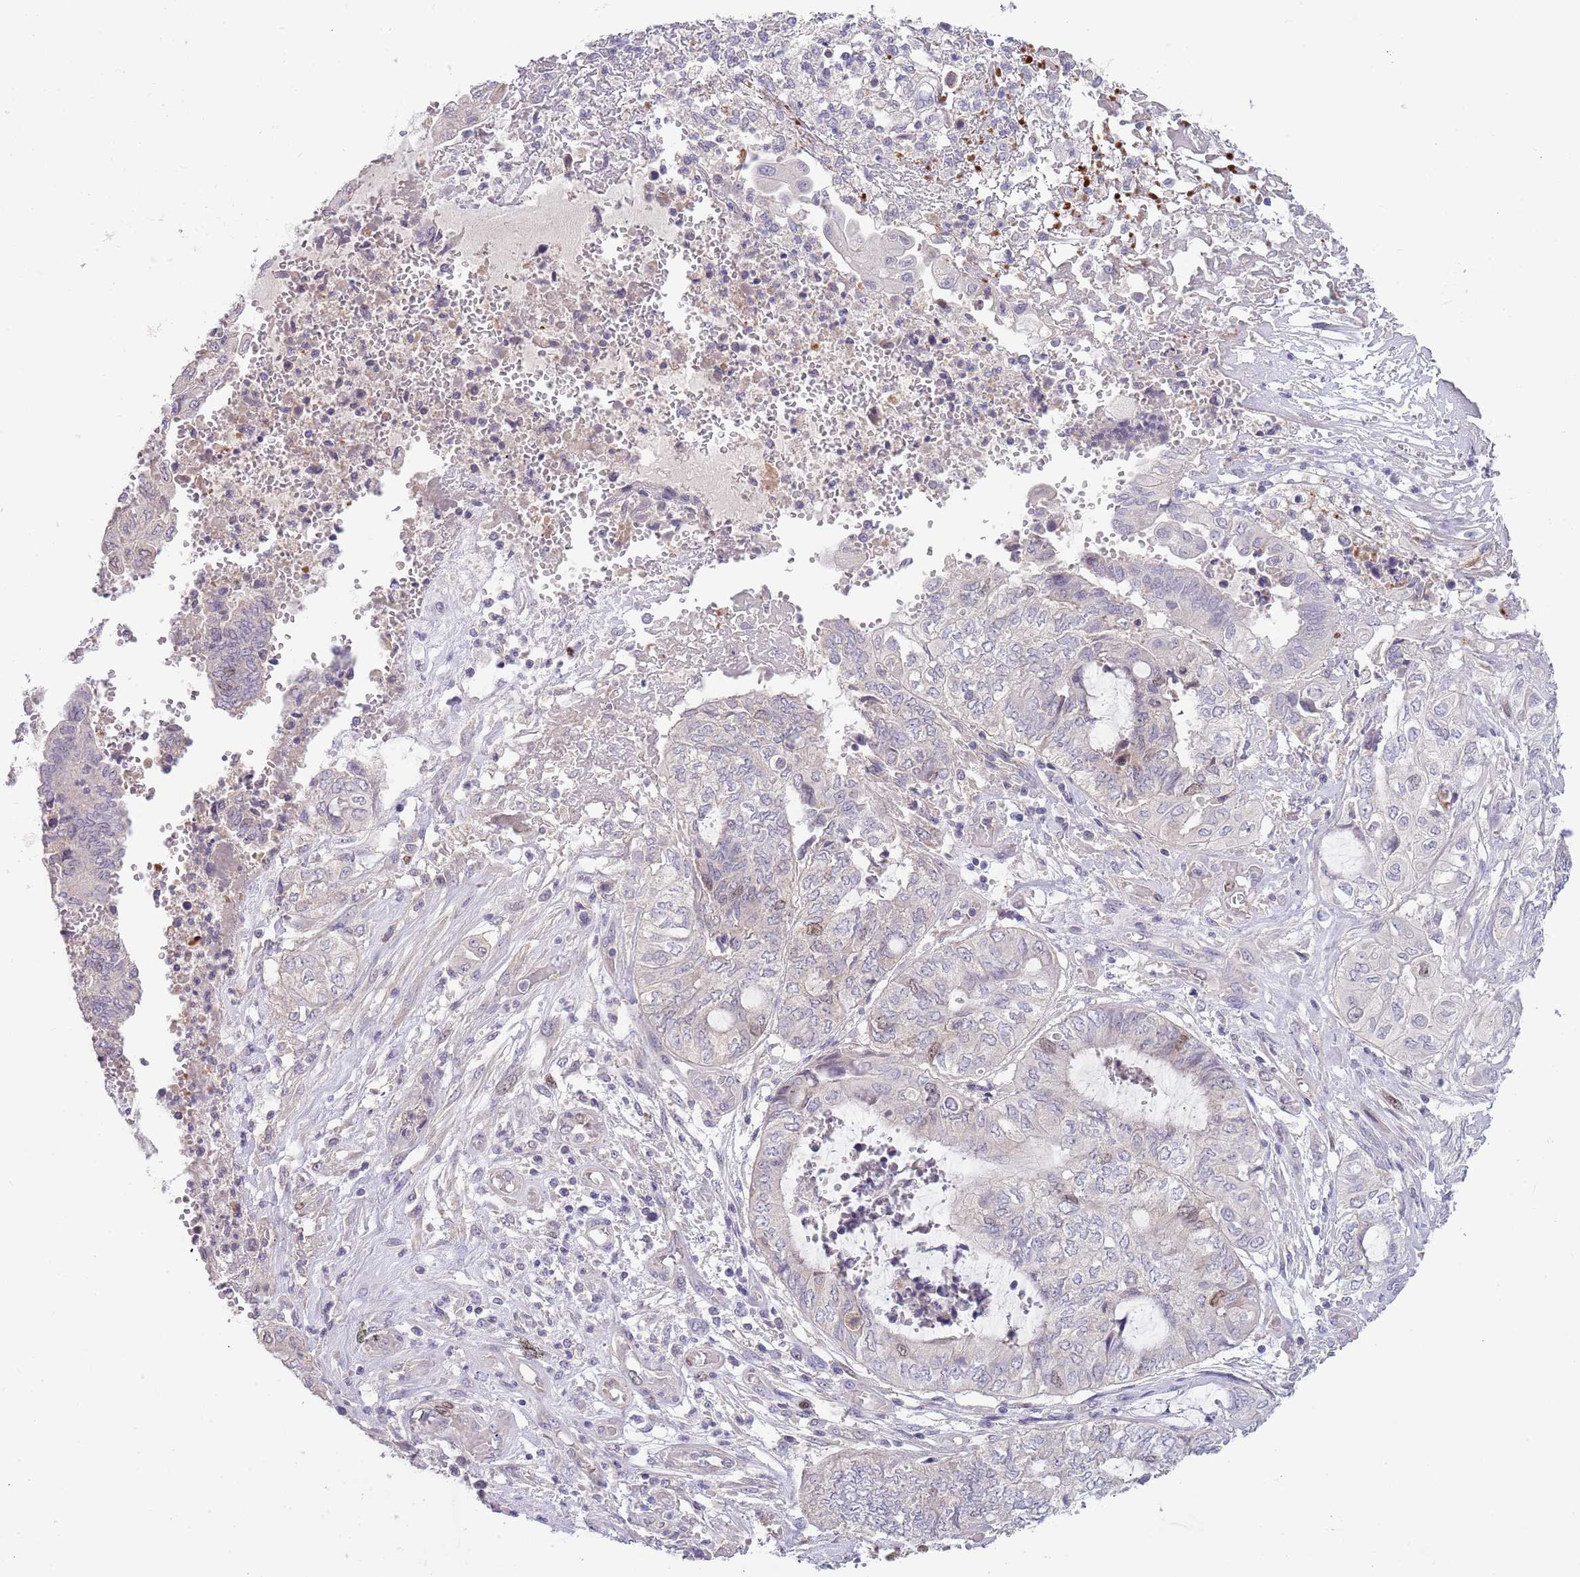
{"staining": {"intensity": "weak", "quantity": "<25%", "location": "nuclear"}, "tissue": "endometrial cancer", "cell_type": "Tumor cells", "image_type": "cancer", "snomed": [{"axis": "morphology", "description": "Adenocarcinoma, NOS"}, {"axis": "topography", "description": "Uterus"}, {"axis": "topography", "description": "Endometrium"}], "caption": "DAB immunohistochemical staining of human endometrial cancer (adenocarcinoma) reveals no significant positivity in tumor cells.", "gene": "PIMREG", "patient": {"sex": "female", "age": 70}}